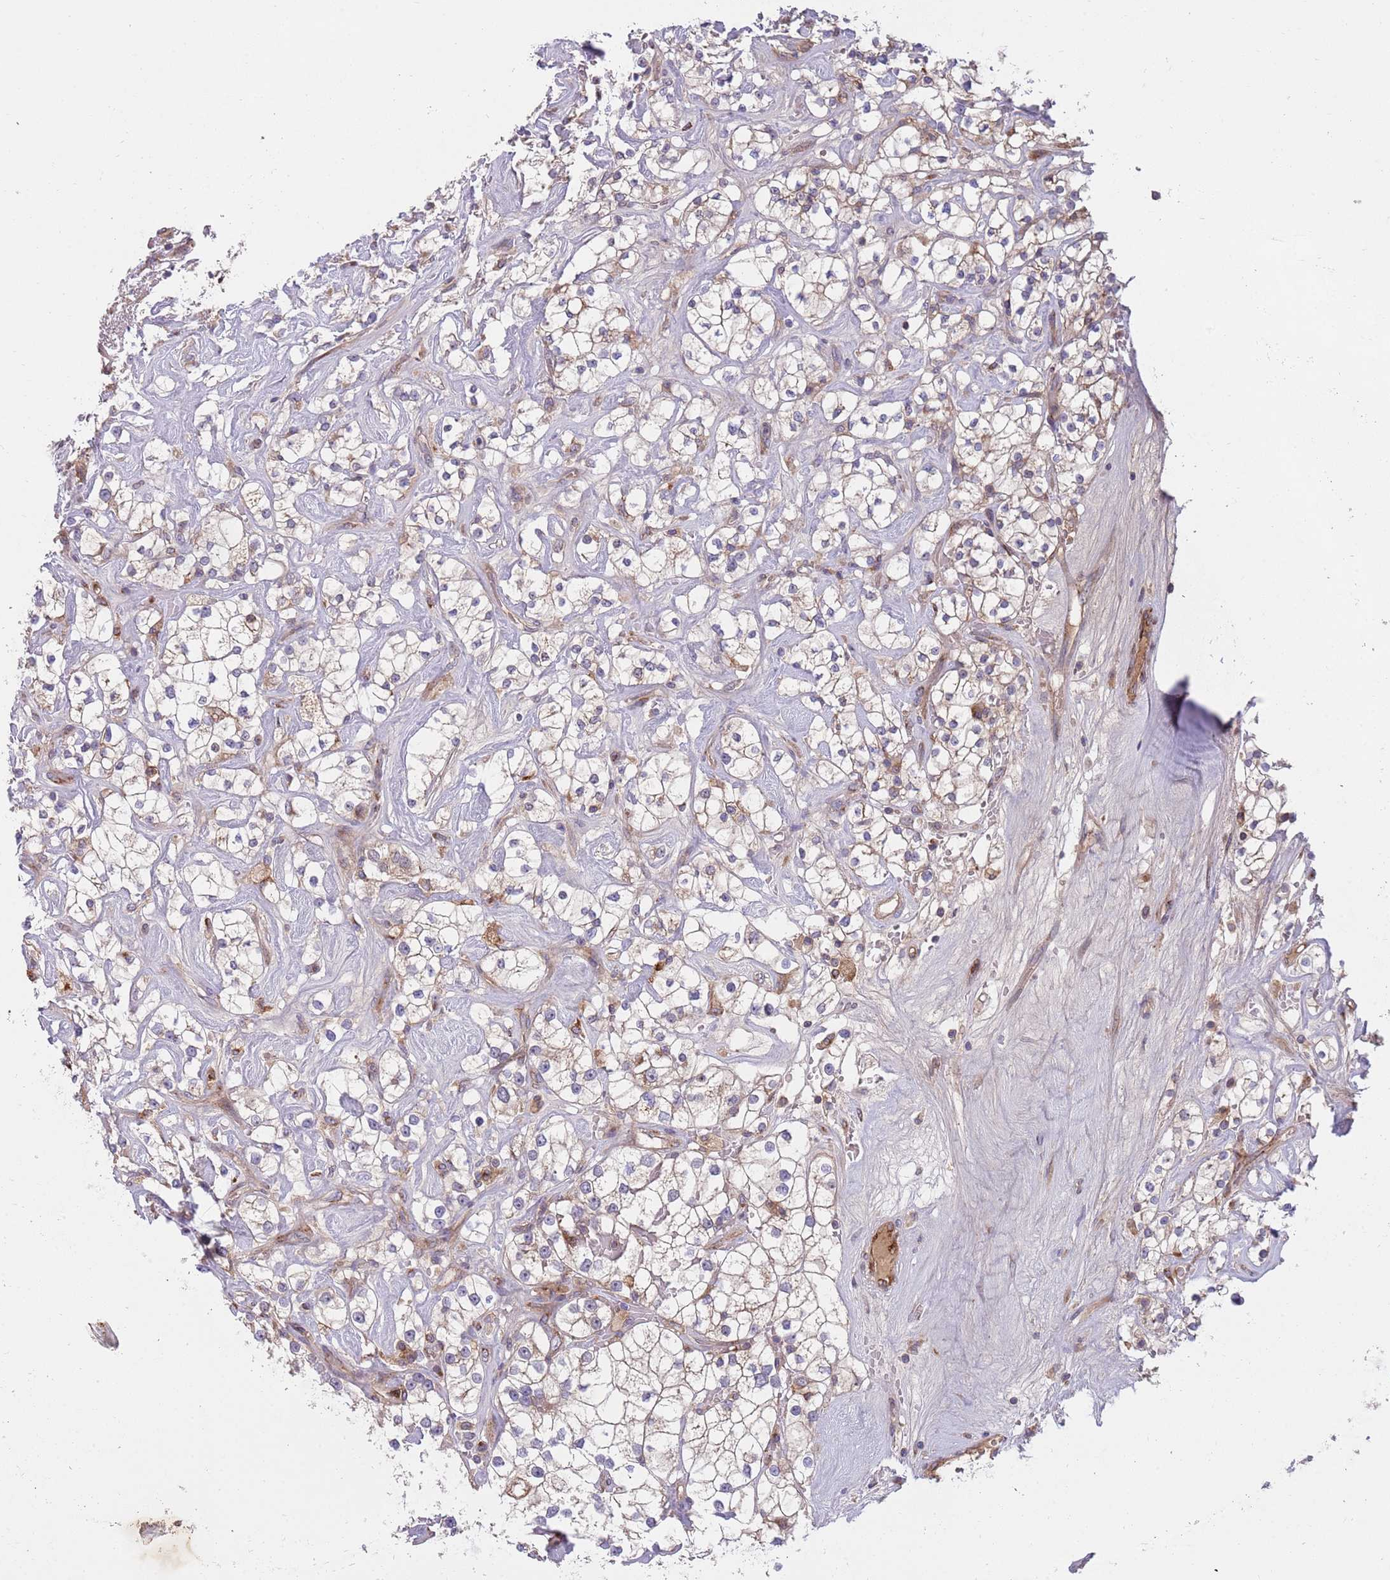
{"staining": {"intensity": "negative", "quantity": "none", "location": "none"}, "tissue": "renal cancer", "cell_type": "Tumor cells", "image_type": "cancer", "snomed": [{"axis": "morphology", "description": "Adenocarcinoma, NOS"}, {"axis": "topography", "description": "Kidney"}], "caption": "Tumor cells show no significant protein staining in renal adenocarcinoma.", "gene": "BTBD7", "patient": {"sex": "male", "age": 77}}